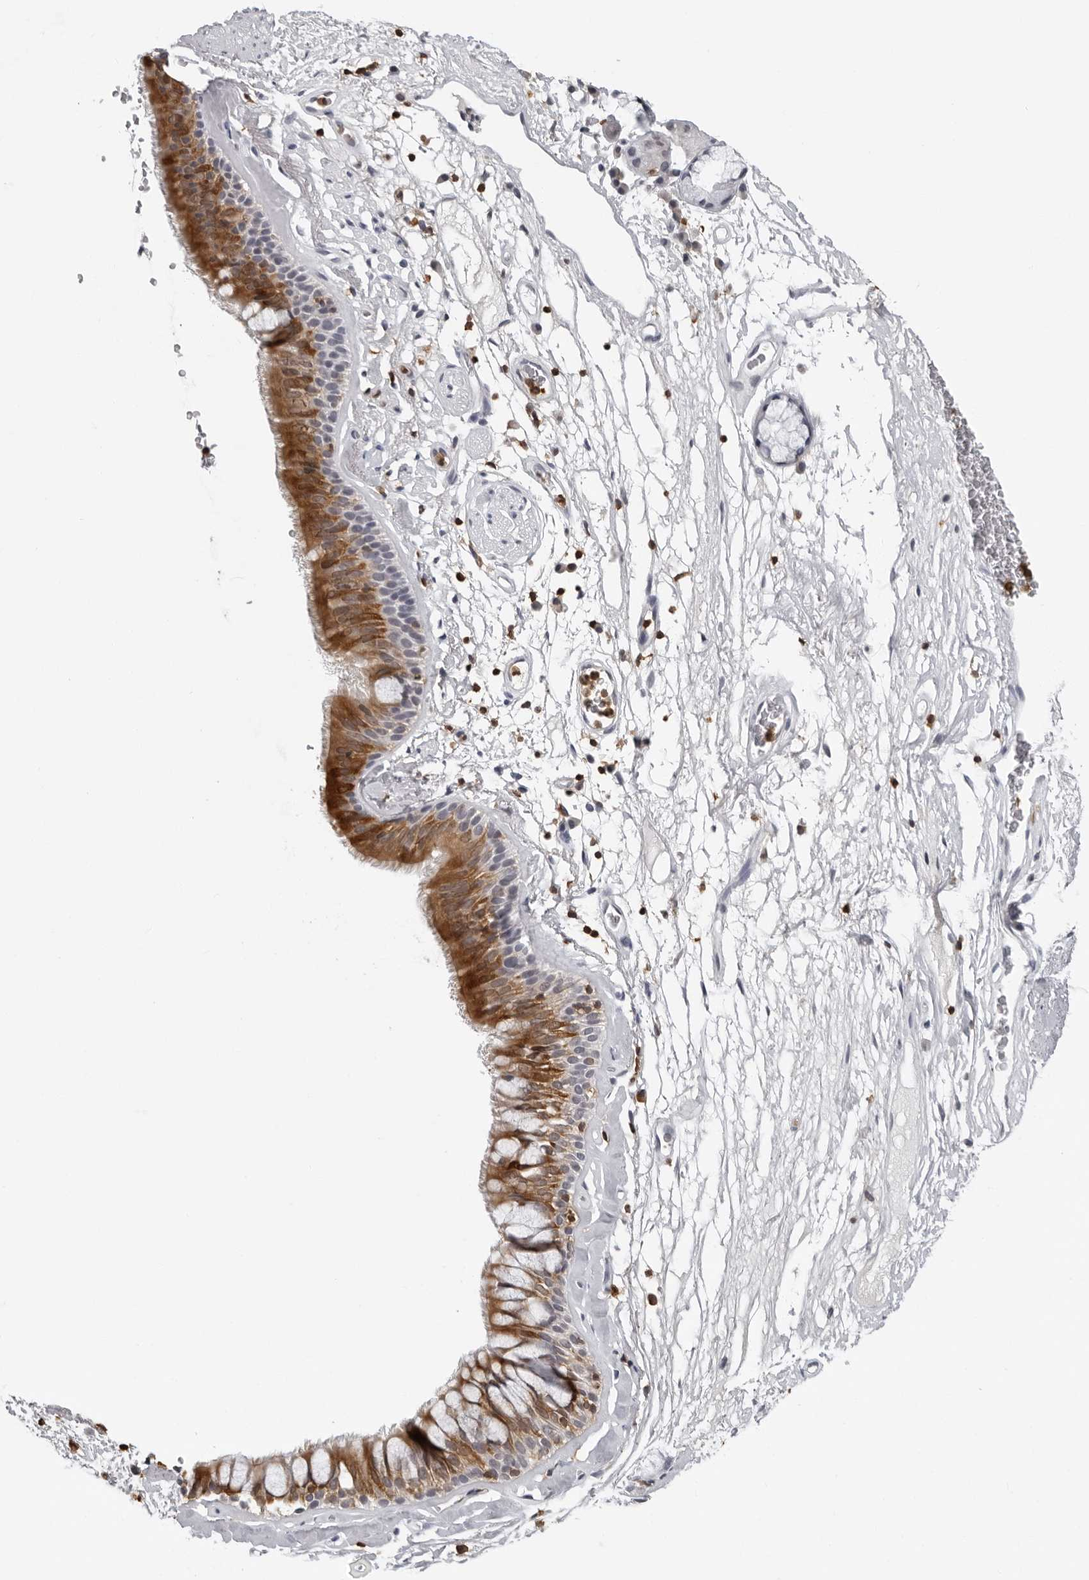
{"staining": {"intensity": "moderate", "quantity": ">75%", "location": "cytoplasmic/membranous"}, "tissue": "bronchus", "cell_type": "Respiratory epithelial cells", "image_type": "normal", "snomed": [{"axis": "morphology", "description": "Normal tissue, NOS"}, {"axis": "topography", "description": "Cartilage tissue"}], "caption": "Immunohistochemical staining of benign human bronchus exhibits >75% levels of moderate cytoplasmic/membranous protein expression in about >75% of respiratory epithelial cells. (DAB (3,3'-diaminobenzidine) = brown stain, brightfield microscopy at high magnification).", "gene": "HSPH1", "patient": {"sex": "female", "age": 63}}